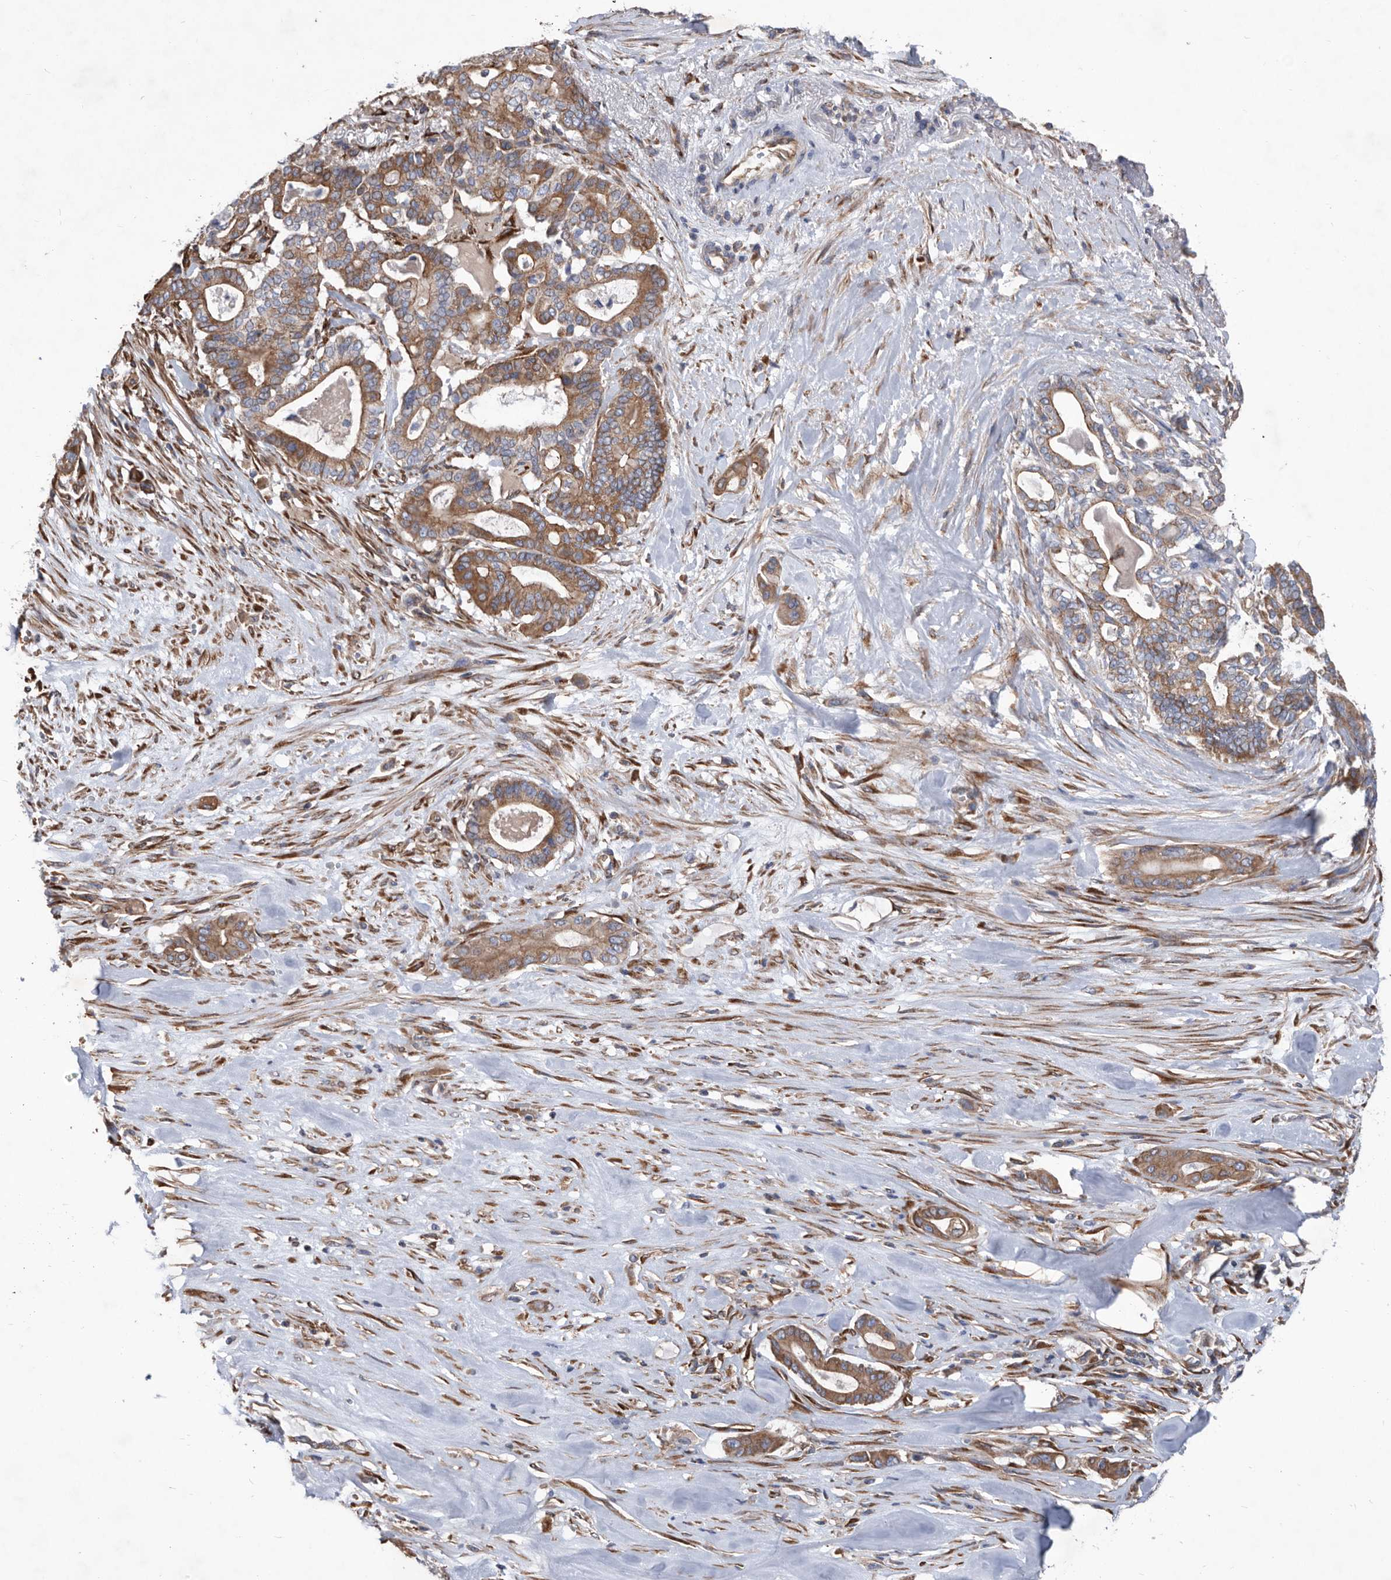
{"staining": {"intensity": "moderate", "quantity": ">75%", "location": "cytoplasmic/membranous"}, "tissue": "pancreatic cancer", "cell_type": "Tumor cells", "image_type": "cancer", "snomed": [{"axis": "morphology", "description": "Adenocarcinoma, NOS"}, {"axis": "topography", "description": "Pancreas"}], "caption": "Immunohistochemical staining of human adenocarcinoma (pancreatic) shows medium levels of moderate cytoplasmic/membranous expression in approximately >75% of tumor cells.", "gene": "ATP13A3", "patient": {"sex": "male", "age": 63}}